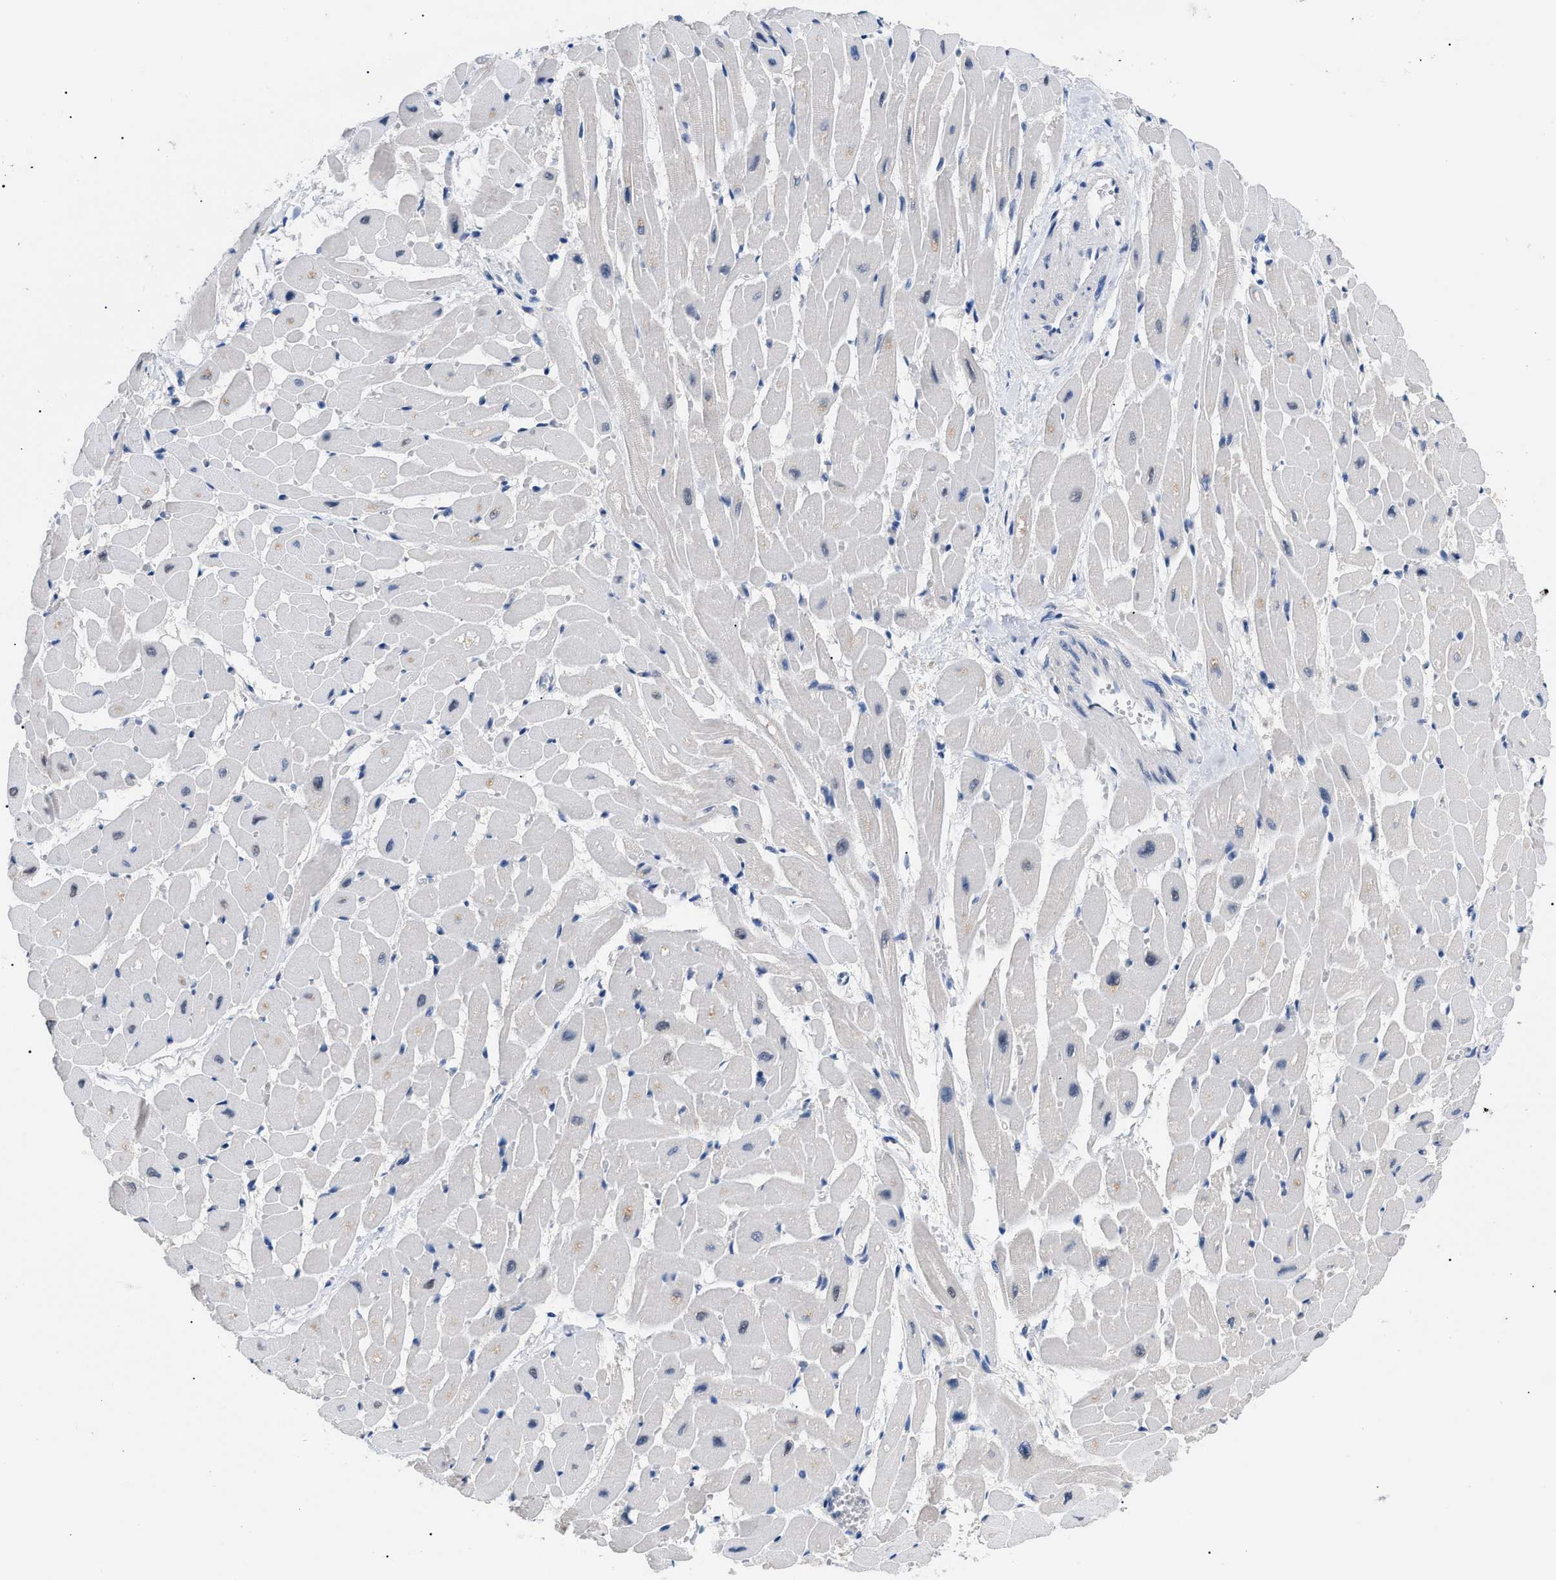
{"staining": {"intensity": "weak", "quantity": "25%-75%", "location": "cytoplasmic/membranous"}, "tissue": "heart muscle", "cell_type": "Cardiomyocytes", "image_type": "normal", "snomed": [{"axis": "morphology", "description": "Normal tissue, NOS"}, {"axis": "topography", "description": "Heart"}], "caption": "Protein expression analysis of normal human heart muscle reveals weak cytoplasmic/membranous expression in approximately 25%-75% of cardiomyocytes. (DAB = brown stain, brightfield microscopy at high magnification).", "gene": "PRRT2", "patient": {"sex": "male", "age": 45}}